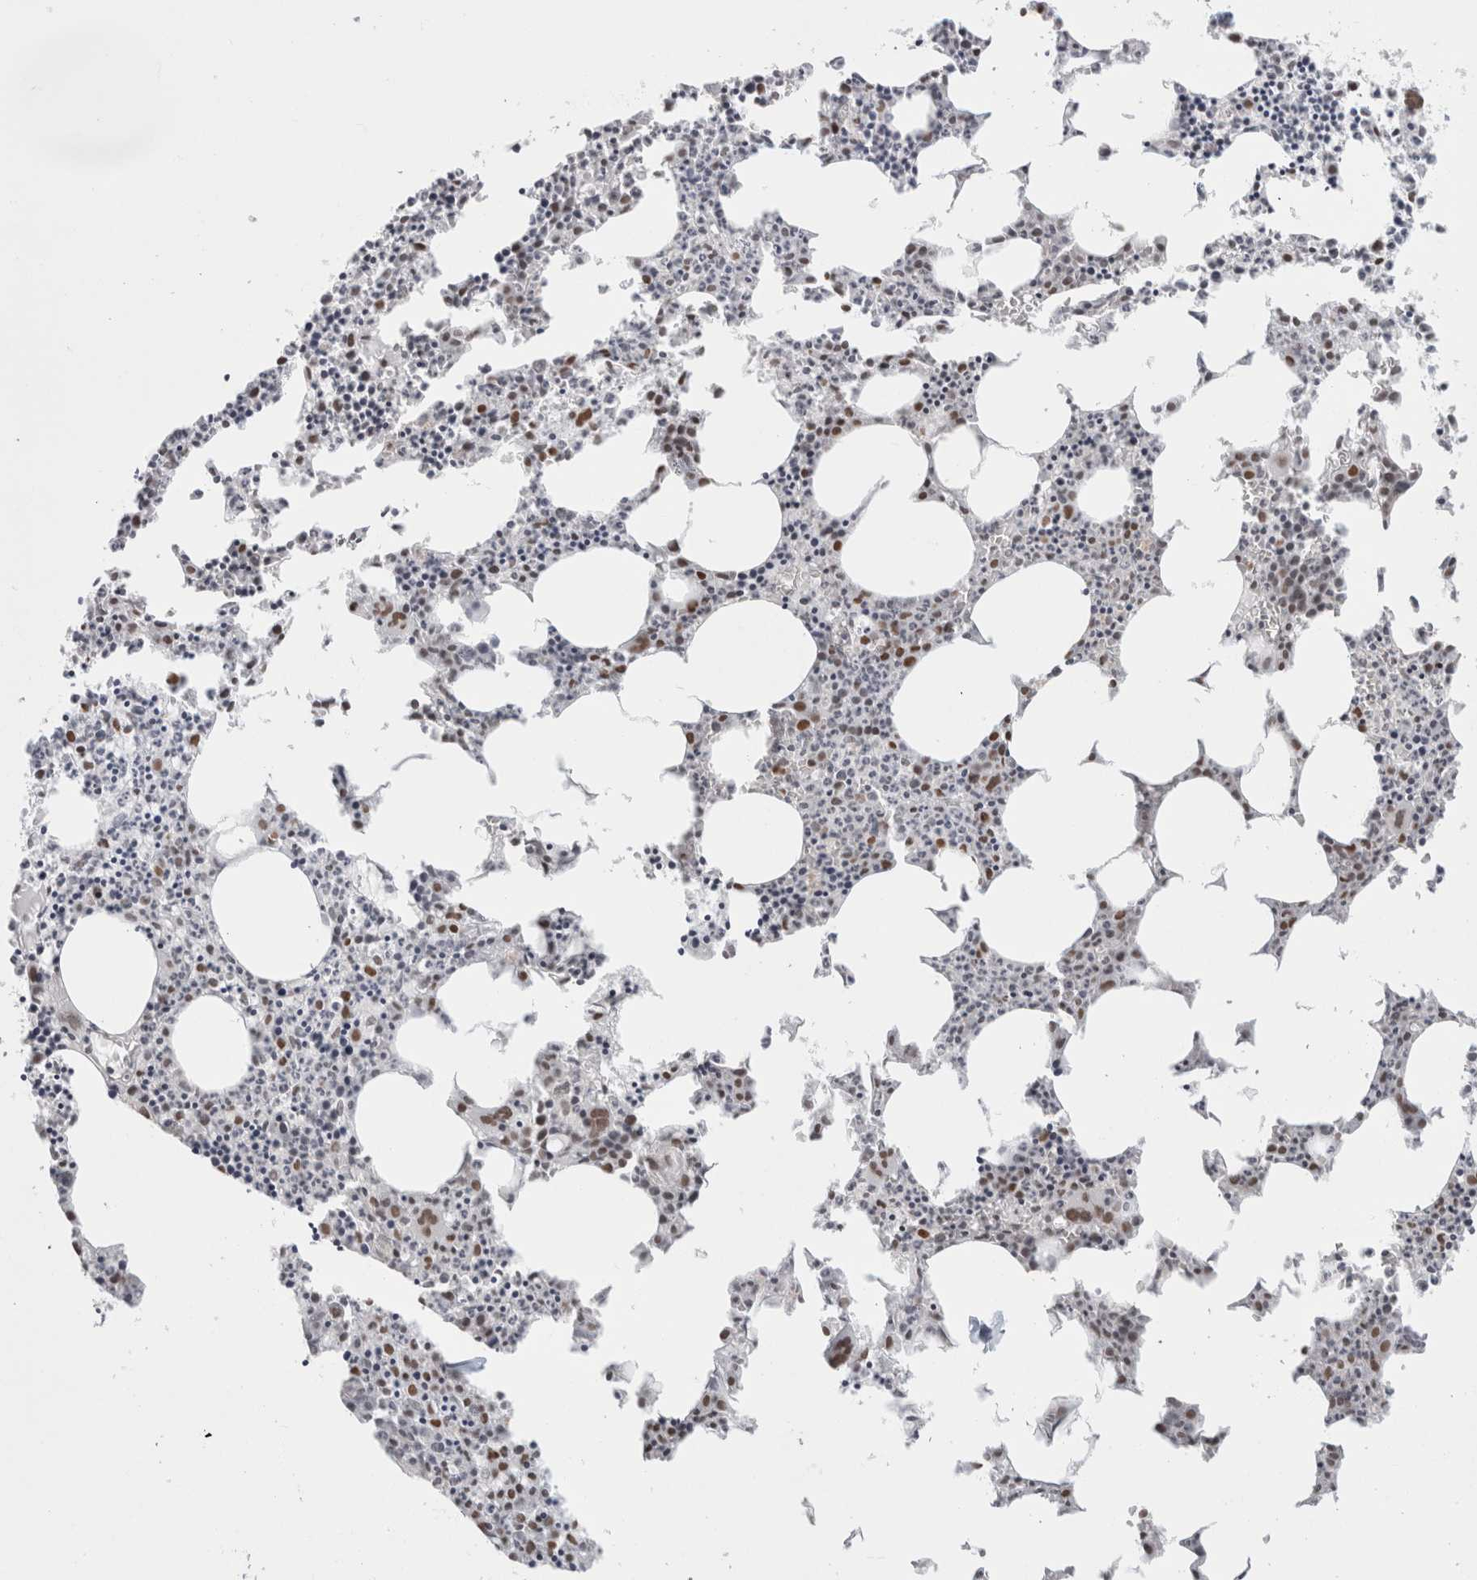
{"staining": {"intensity": "strong", "quantity": "25%-75%", "location": "nuclear"}, "tissue": "bone marrow", "cell_type": "Hematopoietic cells", "image_type": "normal", "snomed": [{"axis": "morphology", "description": "Normal tissue, NOS"}, {"axis": "morphology", "description": "Inflammation, NOS"}, {"axis": "topography", "description": "Bone marrow"}], "caption": "A photomicrograph of bone marrow stained for a protein exhibits strong nuclear brown staining in hematopoietic cells. The protein of interest is stained brown, and the nuclei are stained in blue (DAB IHC with brightfield microscopy, high magnification).", "gene": "SMARCC1", "patient": {"sex": "female", "age": 62}}